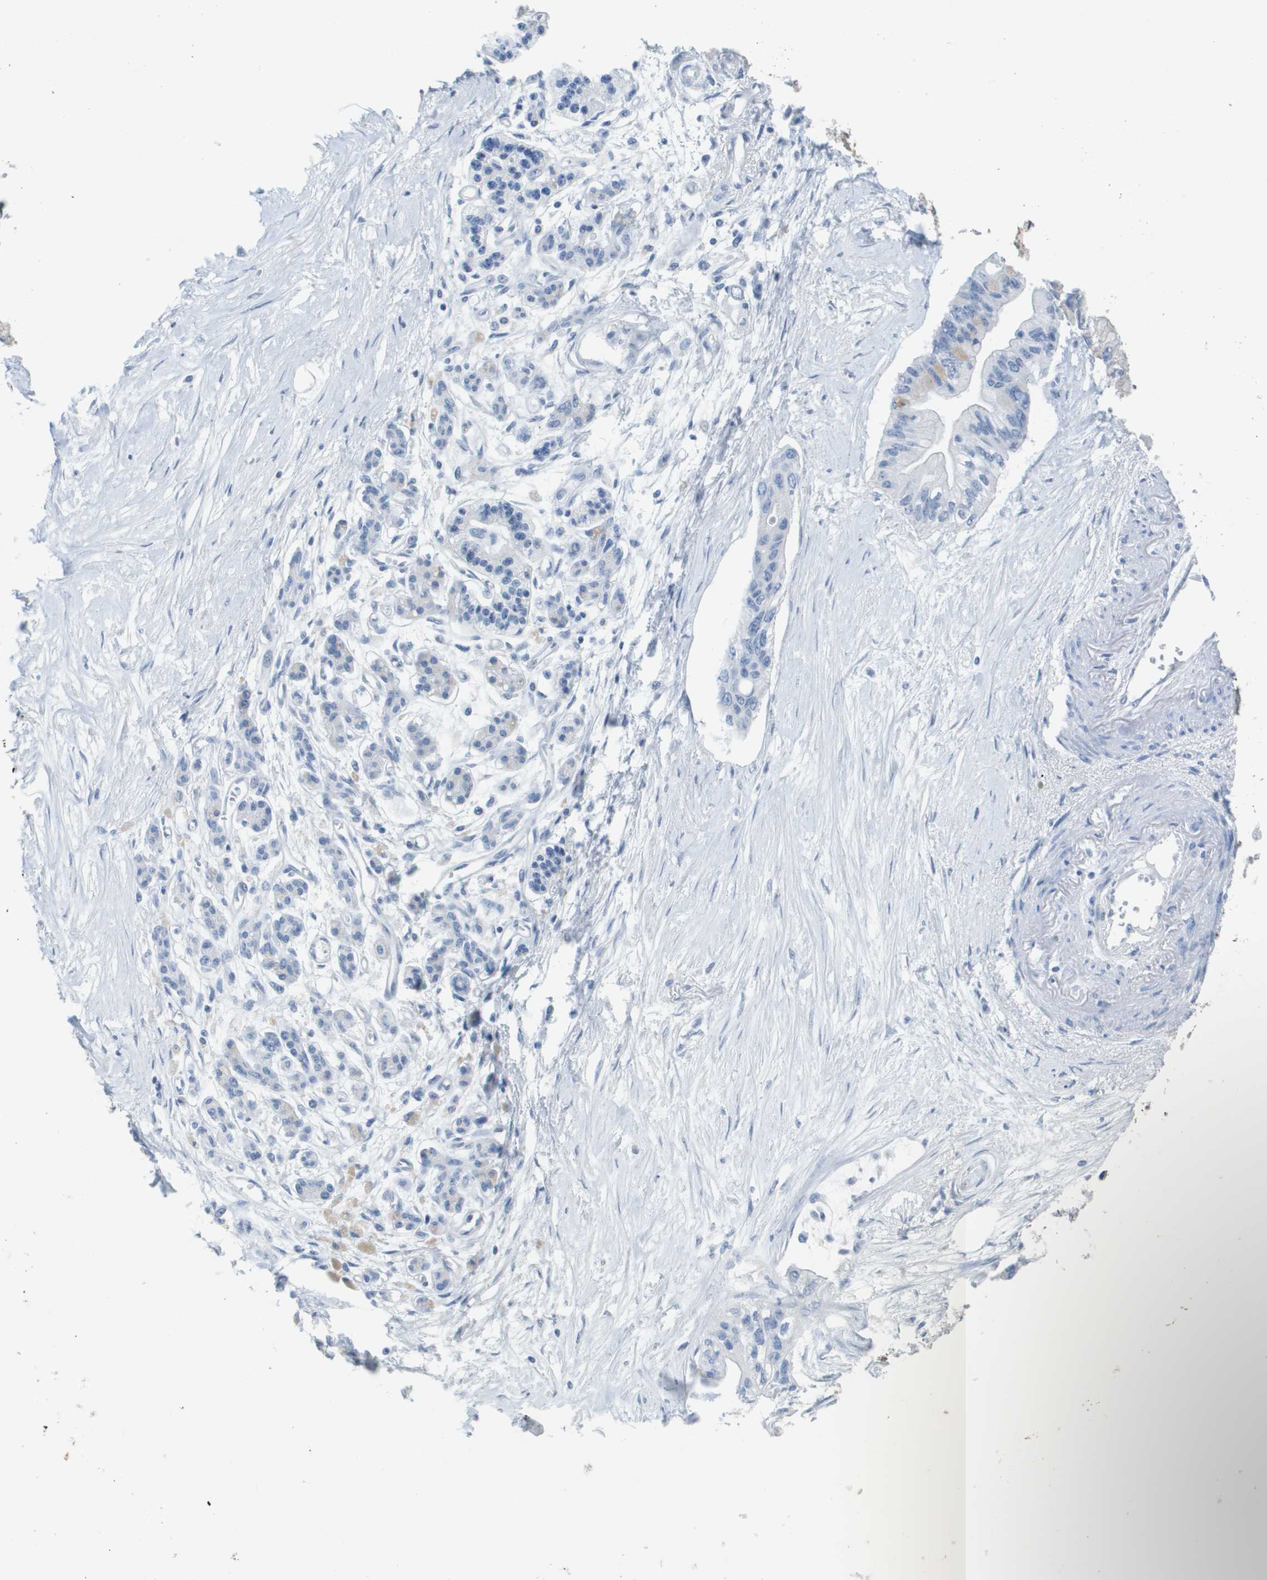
{"staining": {"intensity": "negative", "quantity": "none", "location": "none"}, "tissue": "pancreatic cancer", "cell_type": "Tumor cells", "image_type": "cancer", "snomed": [{"axis": "morphology", "description": "Adenocarcinoma, NOS"}, {"axis": "topography", "description": "Pancreas"}], "caption": "IHC micrograph of neoplastic tissue: human pancreatic adenocarcinoma stained with DAB (3,3'-diaminobenzidine) displays no significant protein staining in tumor cells.", "gene": "MT3", "patient": {"sex": "female", "age": 77}}